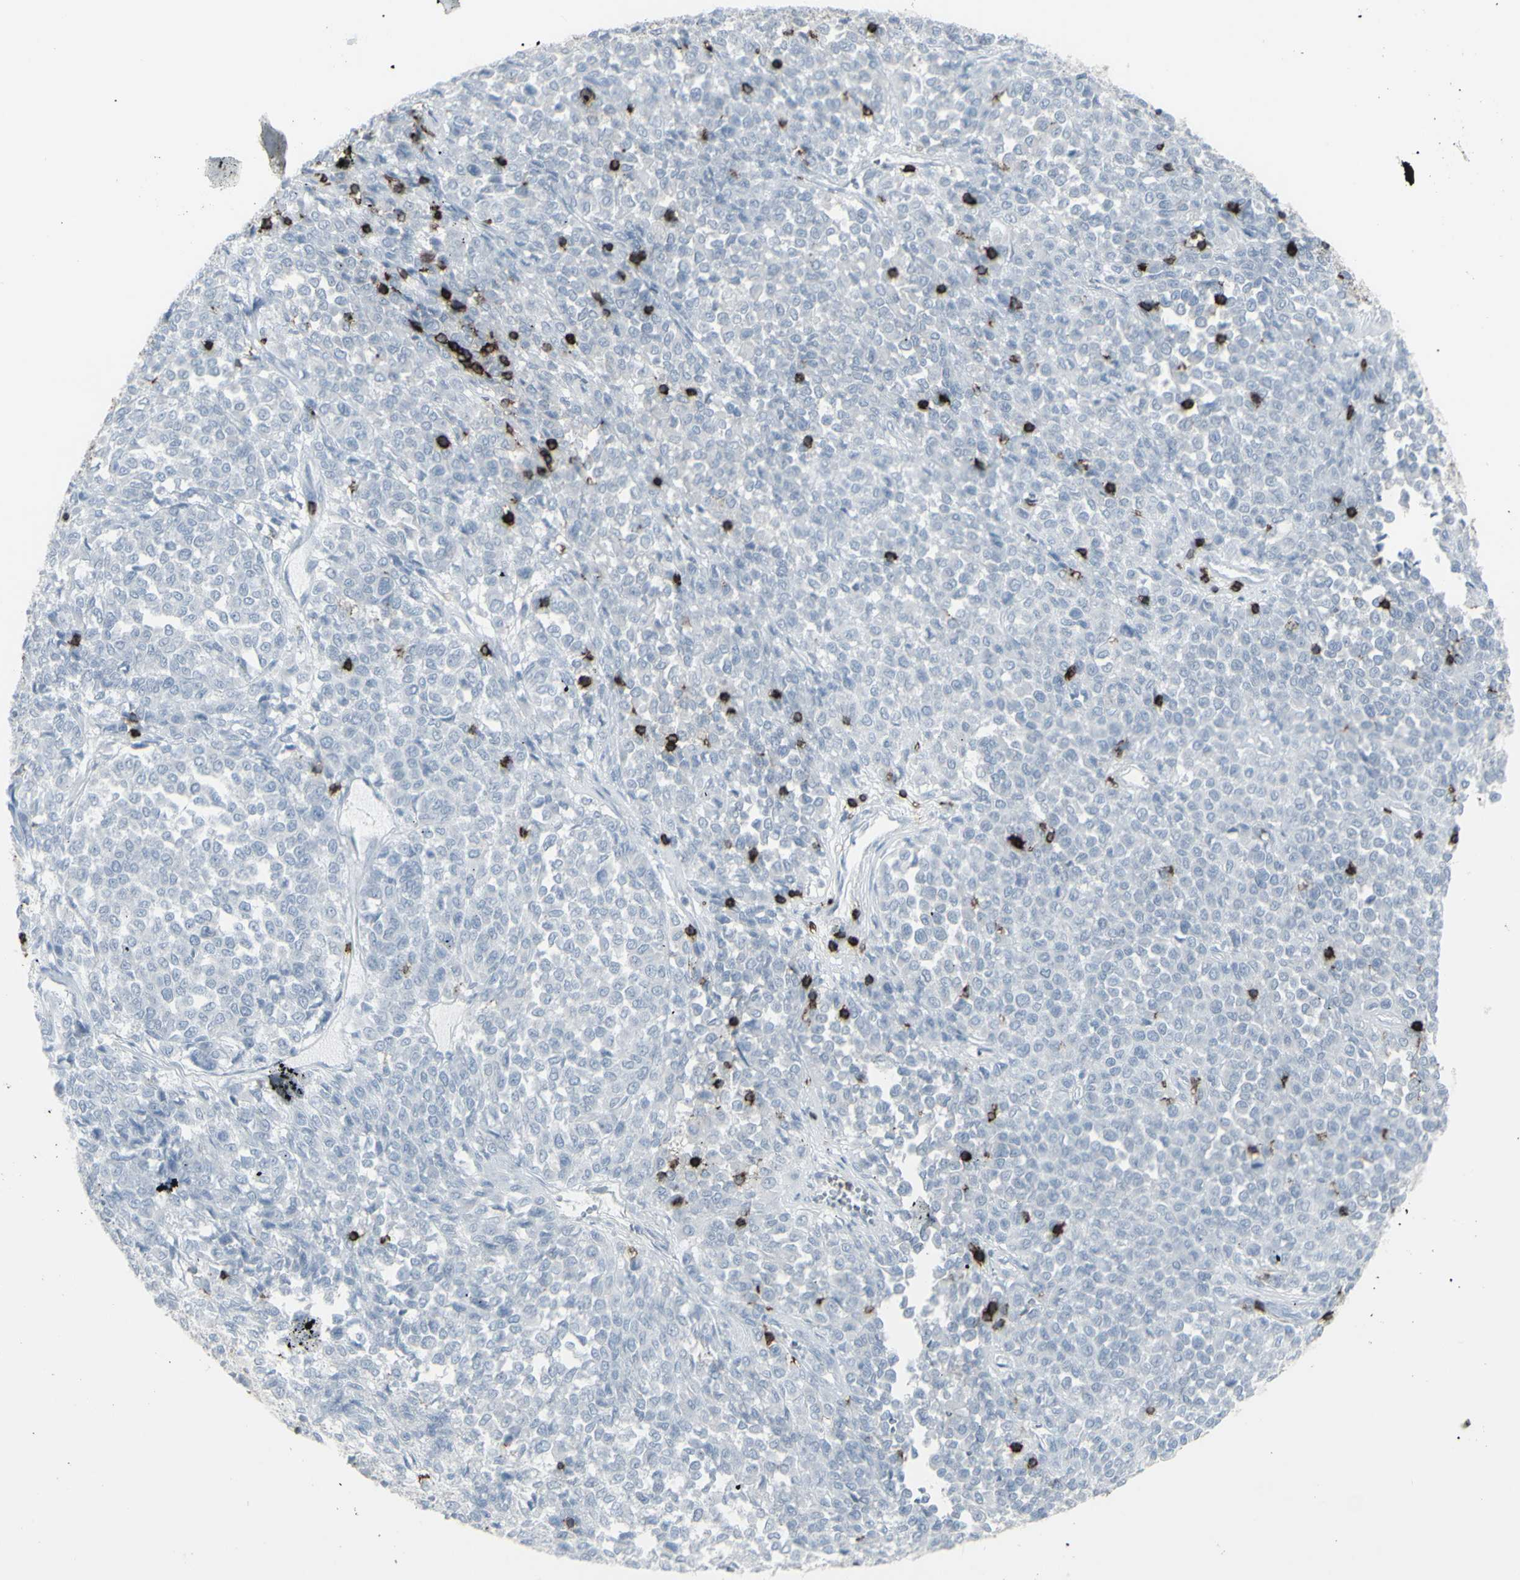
{"staining": {"intensity": "negative", "quantity": "none", "location": "none"}, "tissue": "melanoma", "cell_type": "Tumor cells", "image_type": "cancer", "snomed": [{"axis": "morphology", "description": "Malignant melanoma, Metastatic site"}, {"axis": "topography", "description": "Pancreas"}], "caption": "The image reveals no staining of tumor cells in malignant melanoma (metastatic site).", "gene": "CD247", "patient": {"sex": "female", "age": 30}}